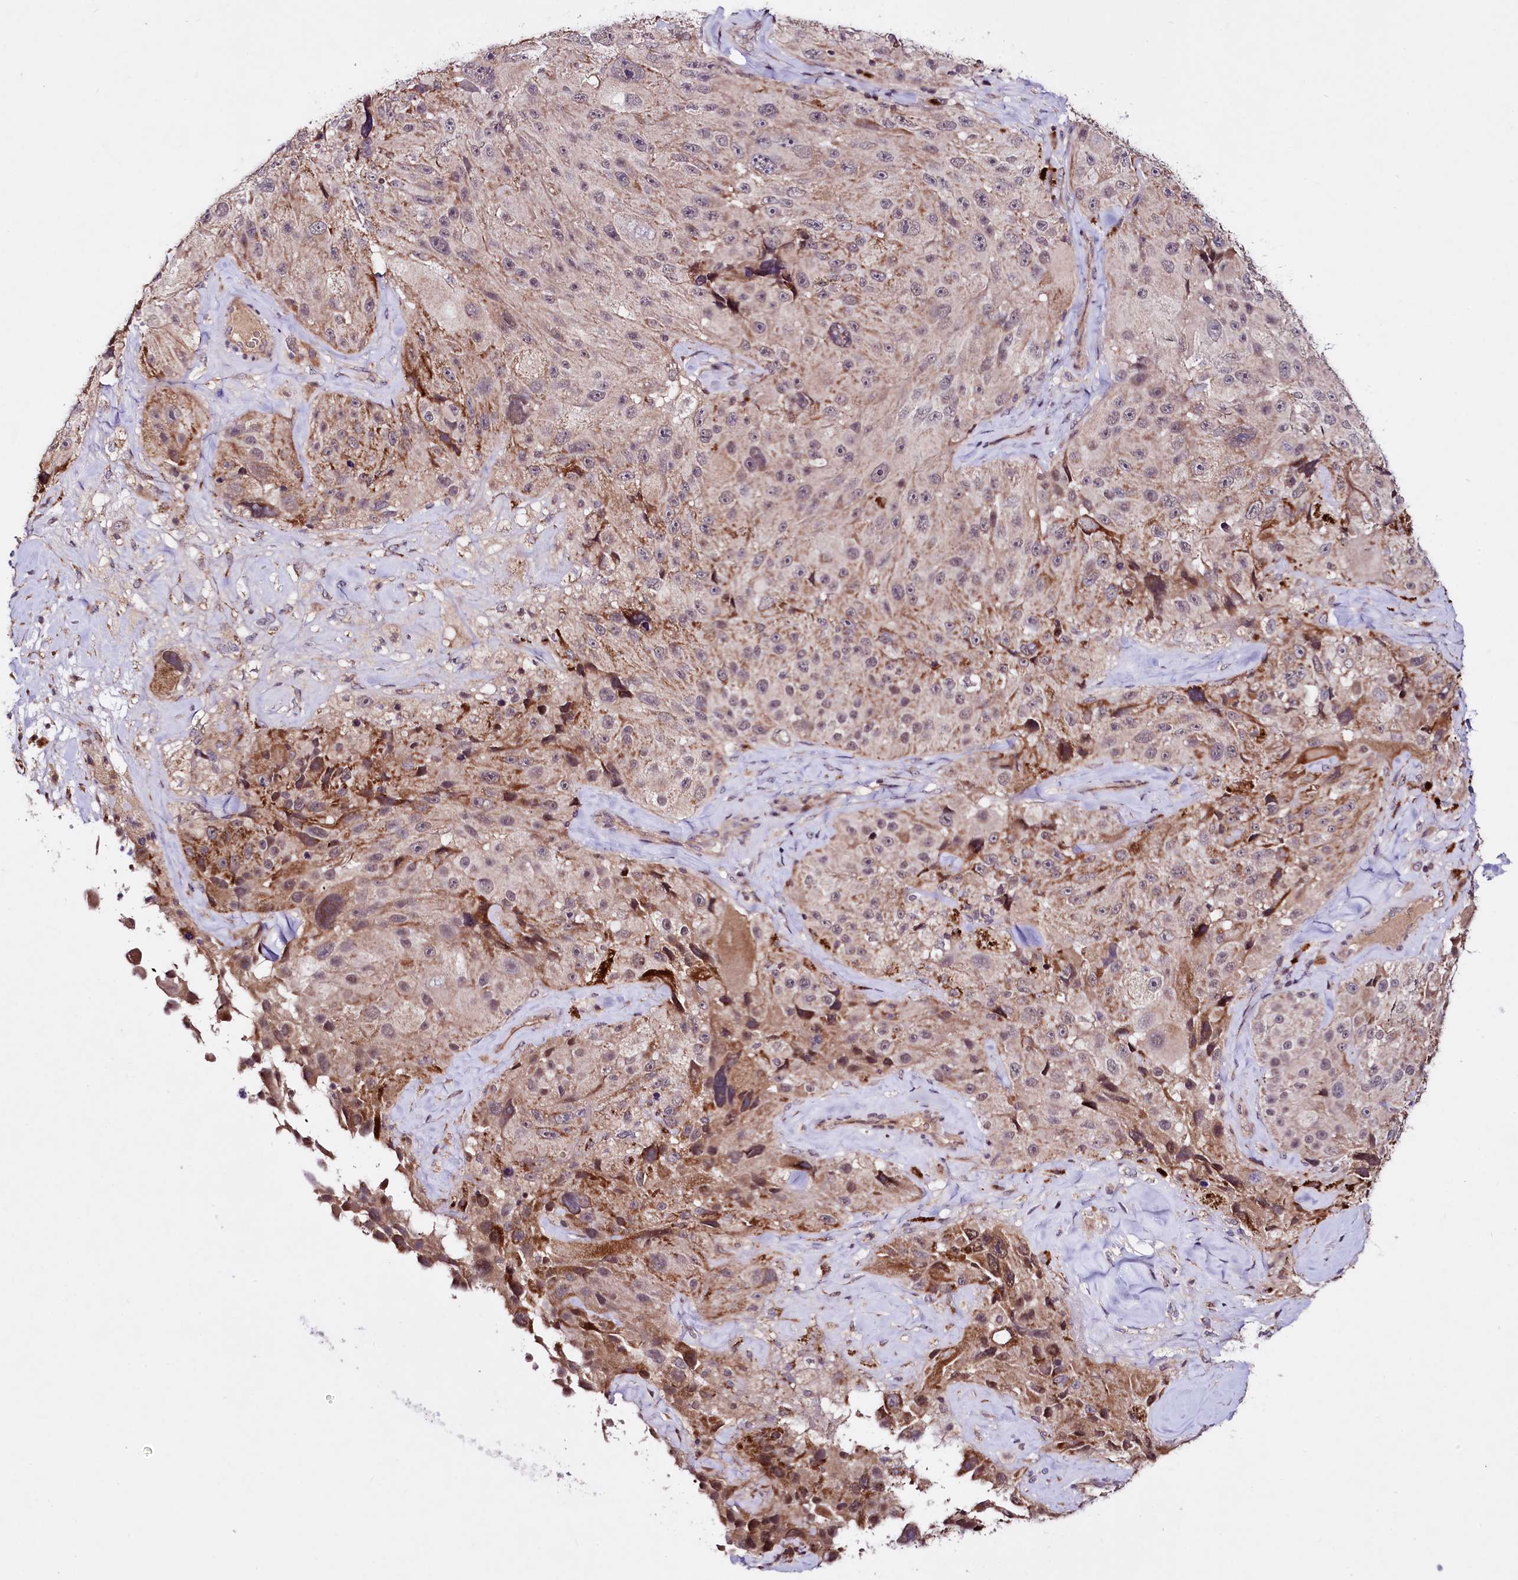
{"staining": {"intensity": "moderate", "quantity": "<25%", "location": "cytoplasmic/membranous"}, "tissue": "melanoma", "cell_type": "Tumor cells", "image_type": "cancer", "snomed": [{"axis": "morphology", "description": "Malignant melanoma, Metastatic site"}, {"axis": "topography", "description": "Lymph node"}], "caption": "Immunohistochemical staining of human malignant melanoma (metastatic site) exhibits low levels of moderate cytoplasmic/membranous staining in approximately <25% of tumor cells.", "gene": "TAFAZZIN", "patient": {"sex": "male", "age": 62}}